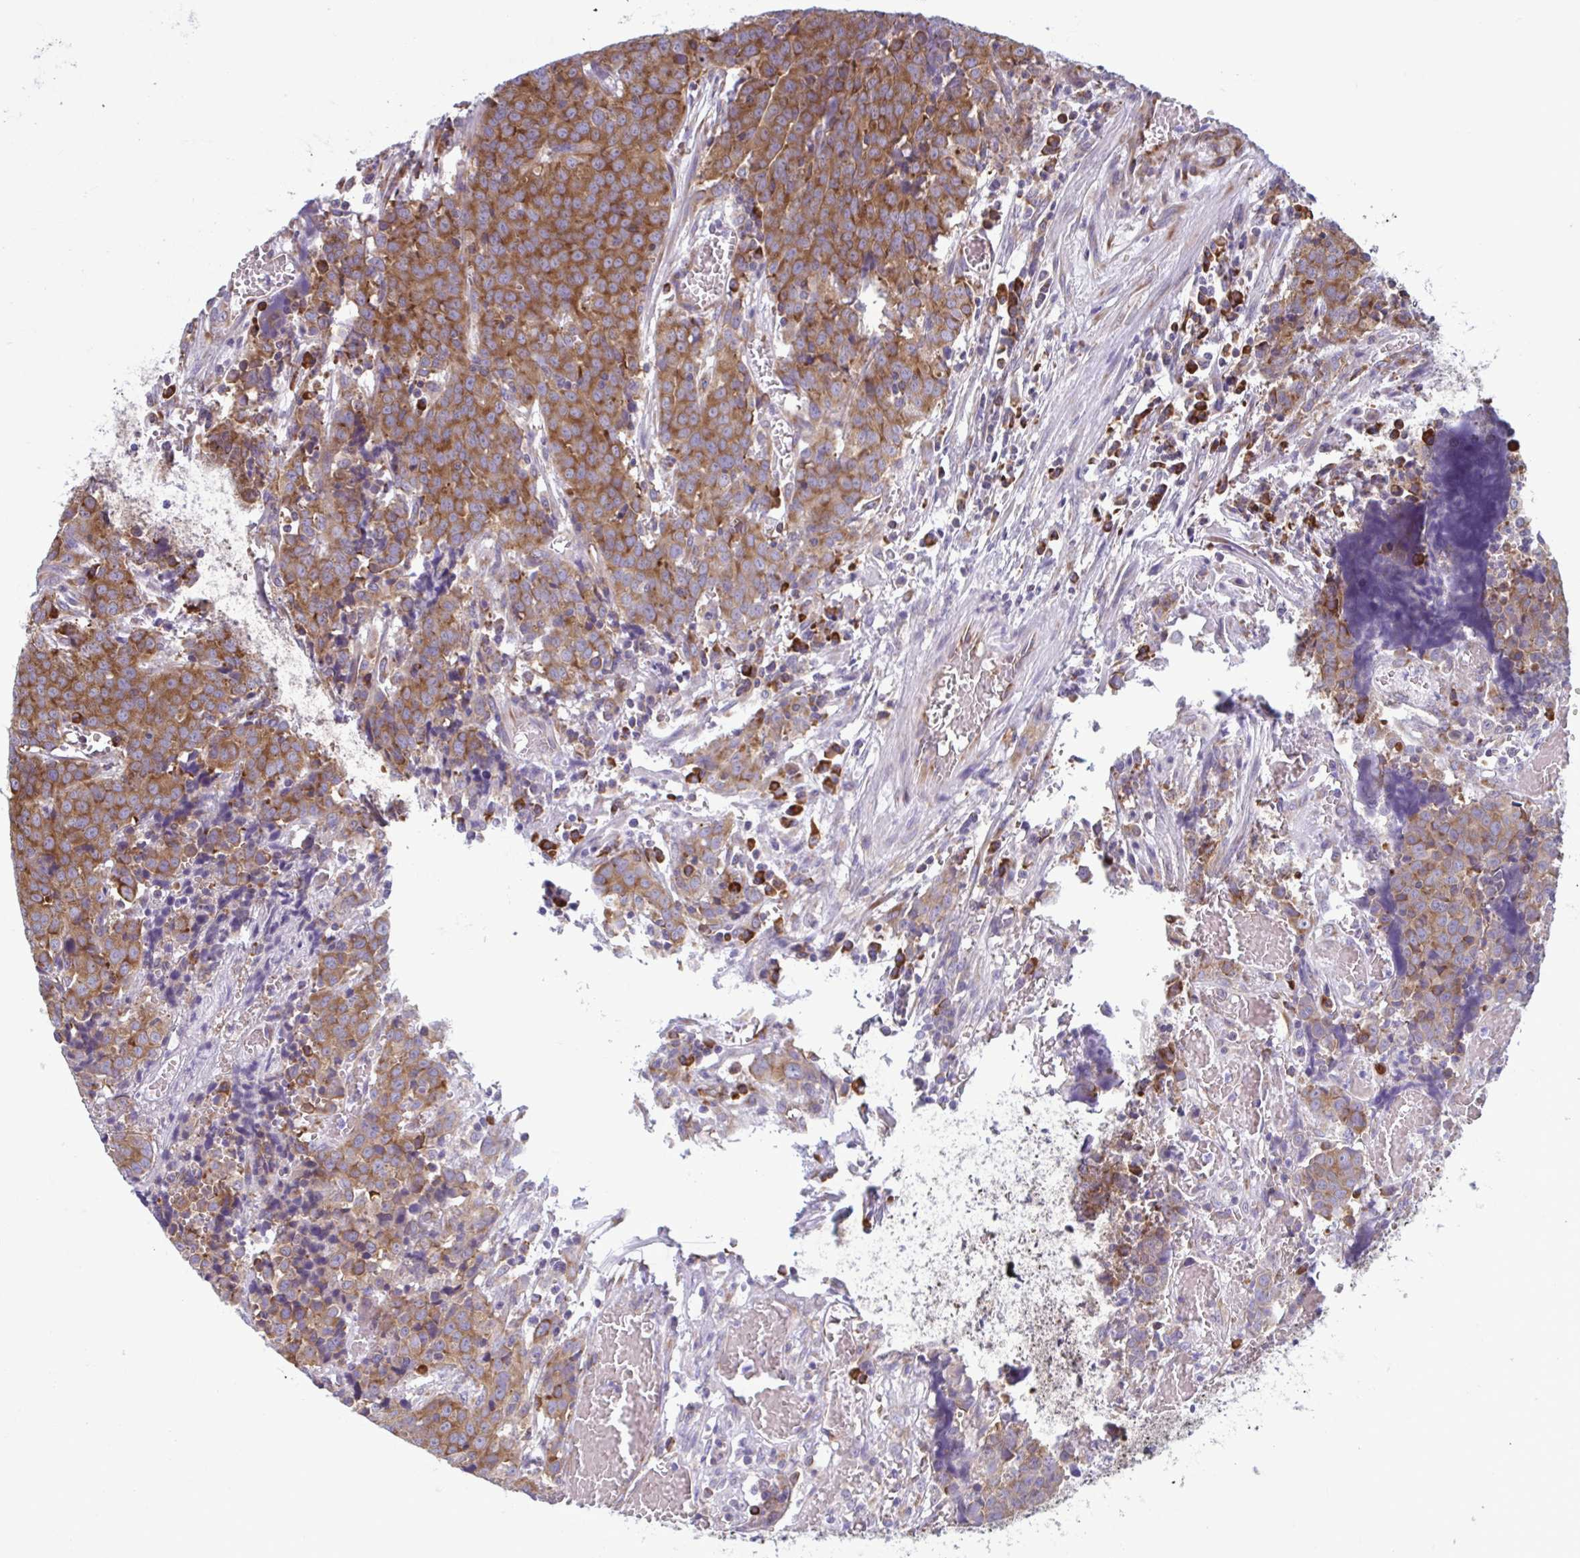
{"staining": {"intensity": "moderate", "quantity": ">75%", "location": "cytoplasmic/membranous"}, "tissue": "prostate cancer", "cell_type": "Tumor cells", "image_type": "cancer", "snomed": [{"axis": "morphology", "description": "Adenocarcinoma, High grade"}, {"axis": "topography", "description": "Prostate and seminal vesicle, NOS"}], "caption": "A high-resolution micrograph shows immunohistochemistry (IHC) staining of prostate cancer, which shows moderate cytoplasmic/membranous positivity in approximately >75% of tumor cells.", "gene": "RPS16", "patient": {"sex": "male", "age": 60}}